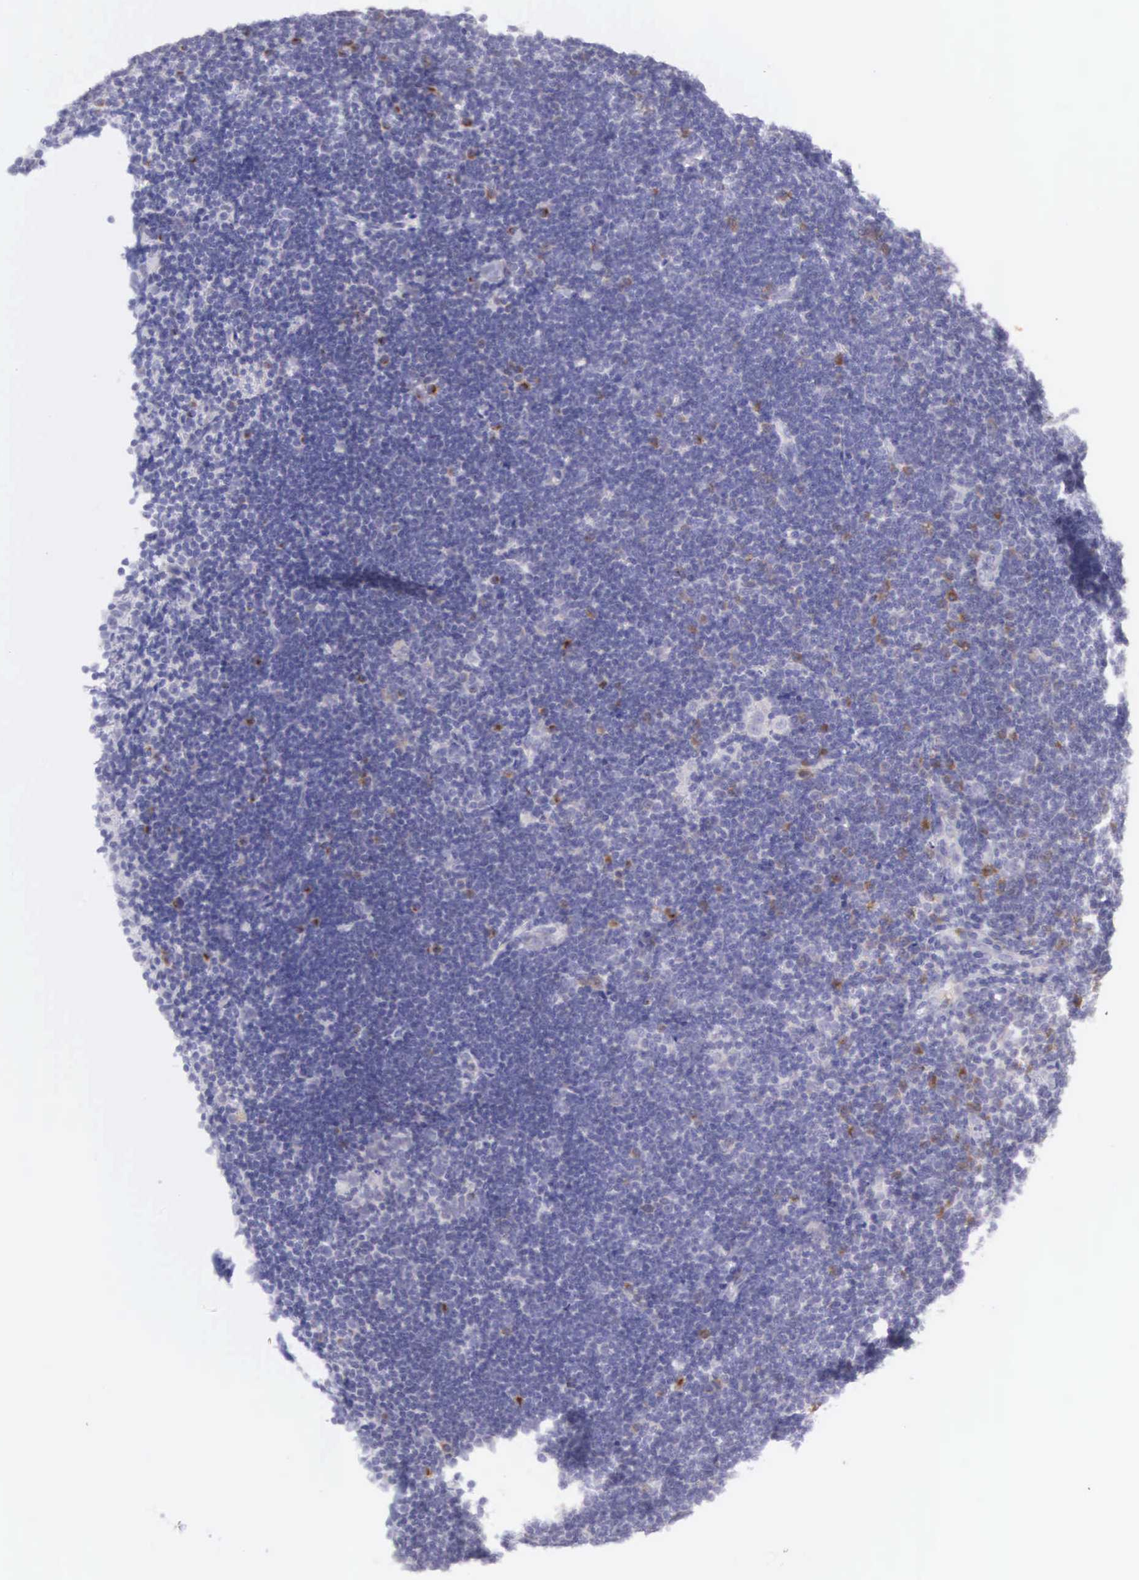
{"staining": {"intensity": "weak", "quantity": "<25%", "location": "cytoplasmic/membranous"}, "tissue": "lymphoma", "cell_type": "Tumor cells", "image_type": "cancer", "snomed": [{"axis": "morphology", "description": "Malignant lymphoma, non-Hodgkin's type, Low grade"}, {"axis": "topography", "description": "Lymph node"}], "caption": "Protein analysis of malignant lymphoma, non-Hodgkin's type (low-grade) reveals no significant positivity in tumor cells. (Immunohistochemistry, brightfield microscopy, high magnification).", "gene": "ARFGAP3", "patient": {"sex": "female", "age": 51}}